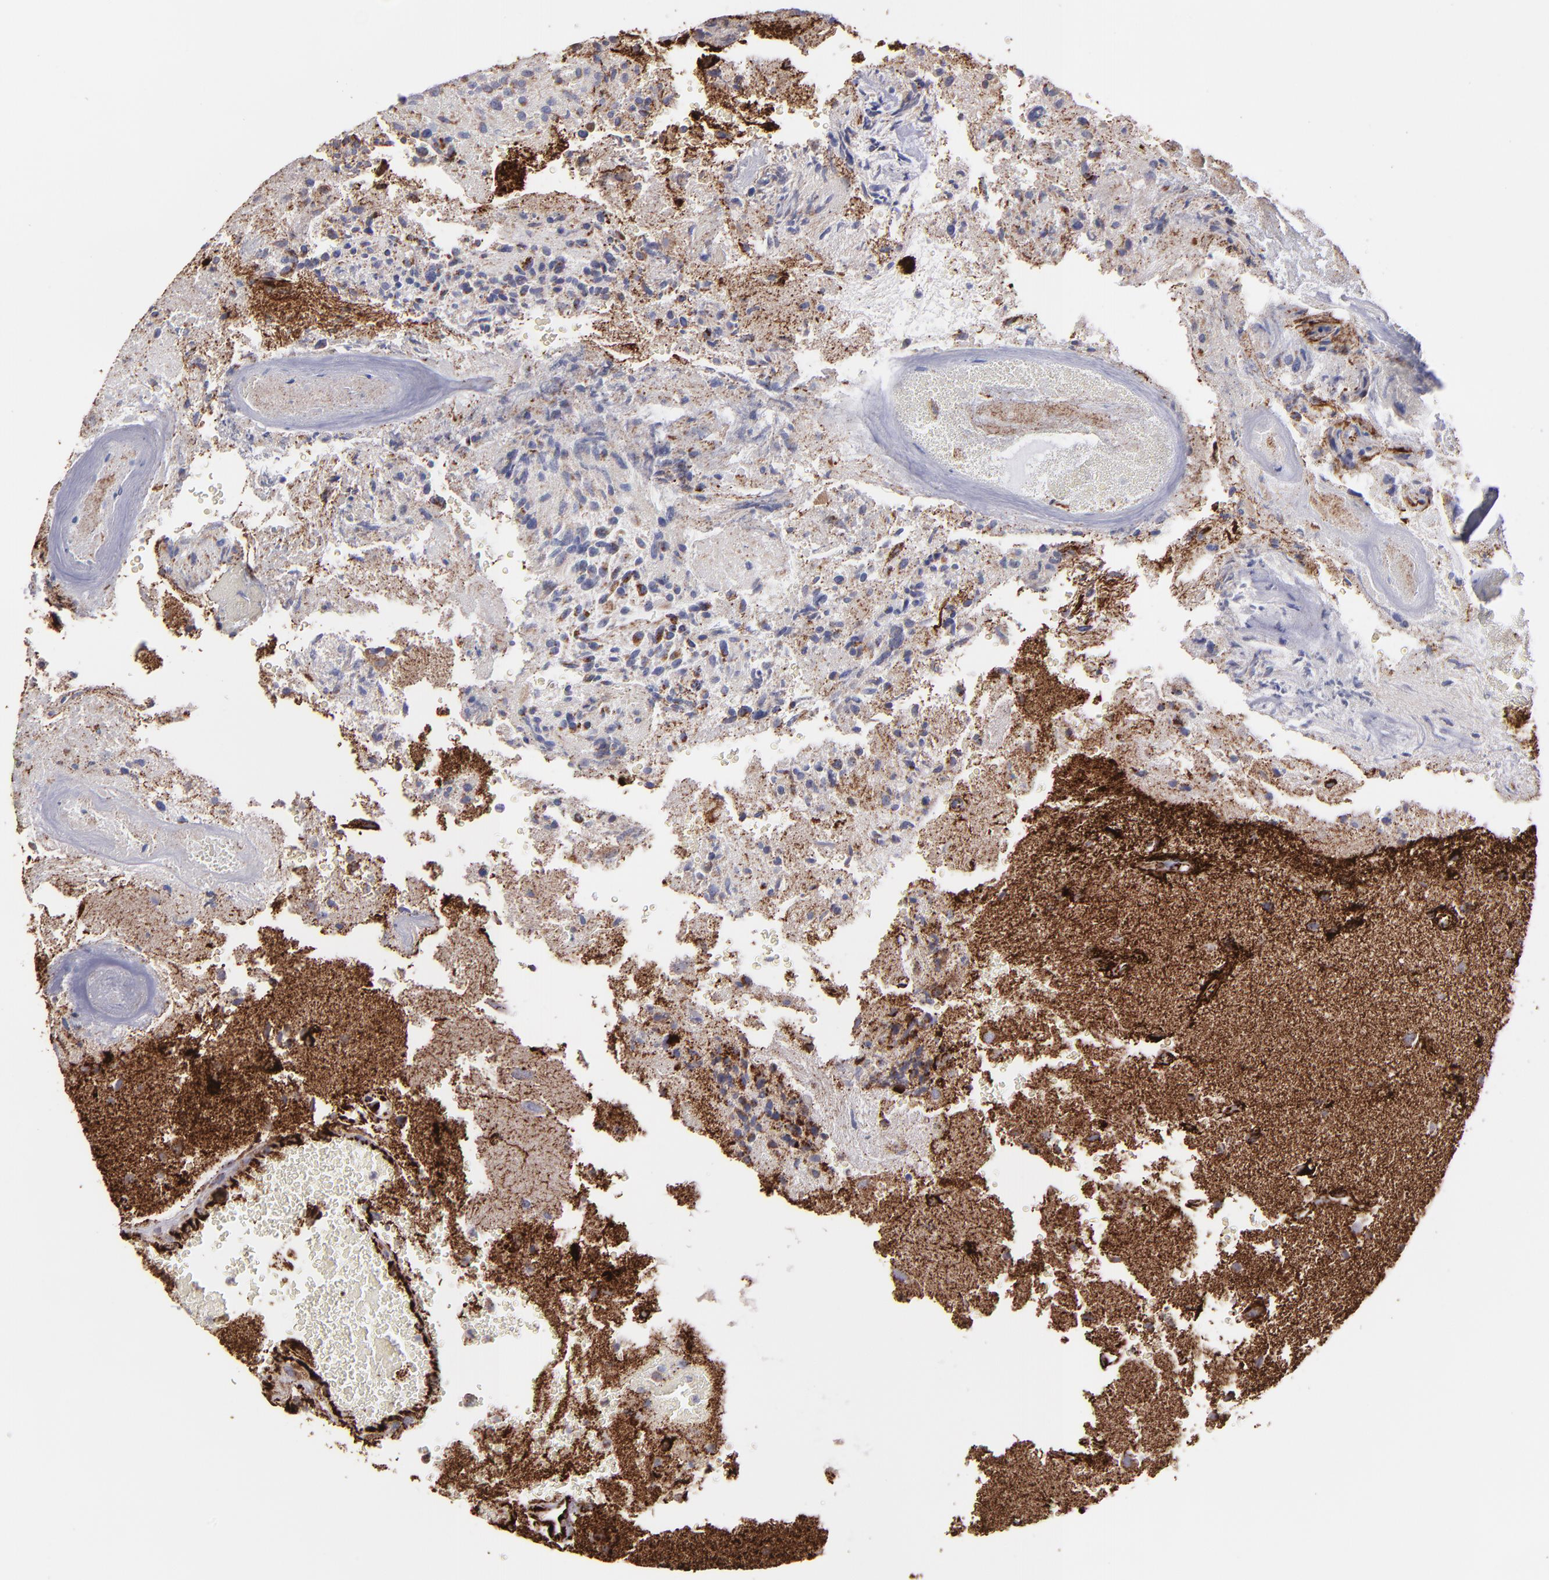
{"staining": {"intensity": "moderate", "quantity": "25%-75%", "location": "cytoplasmic/membranous"}, "tissue": "glioma", "cell_type": "Tumor cells", "image_type": "cancer", "snomed": [{"axis": "morphology", "description": "Normal tissue, NOS"}, {"axis": "morphology", "description": "Glioma, malignant, High grade"}, {"axis": "topography", "description": "Cerebral cortex"}], "caption": "Tumor cells exhibit medium levels of moderate cytoplasmic/membranous expression in about 25%-75% of cells in human glioma. The protein of interest is shown in brown color, while the nuclei are stained blue.", "gene": "MAOB", "patient": {"sex": "male", "age": 75}}